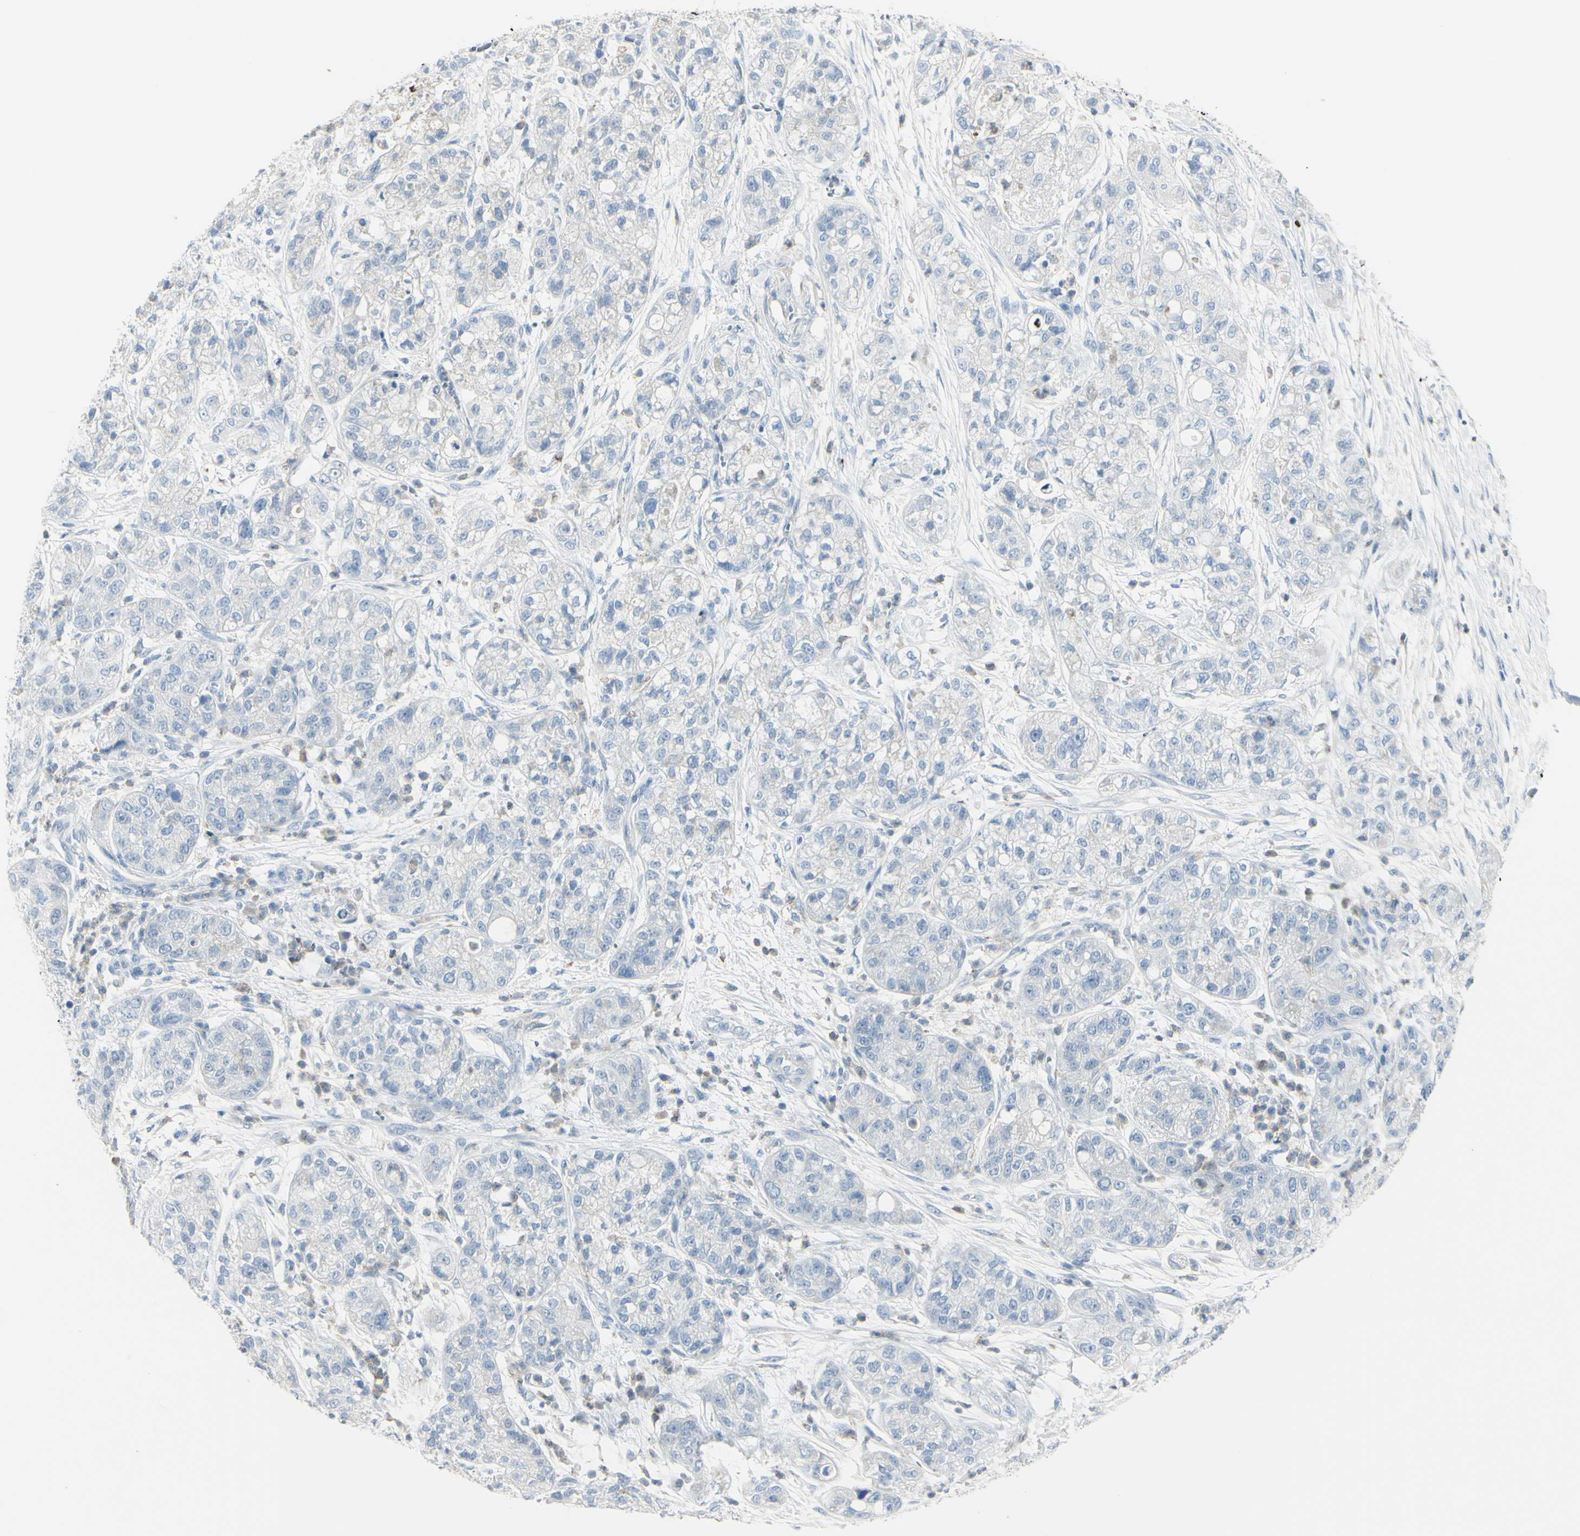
{"staining": {"intensity": "negative", "quantity": "none", "location": "none"}, "tissue": "pancreatic cancer", "cell_type": "Tumor cells", "image_type": "cancer", "snomed": [{"axis": "morphology", "description": "Adenocarcinoma, NOS"}, {"axis": "topography", "description": "Pancreas"}], "caption": "Photomicrograph shows no significant protein staining in tumor cells of pancreatic cancer (adenocarcinoma).", "gene": "ZNF557", "patient": {"sex": "female", "age": 78}}